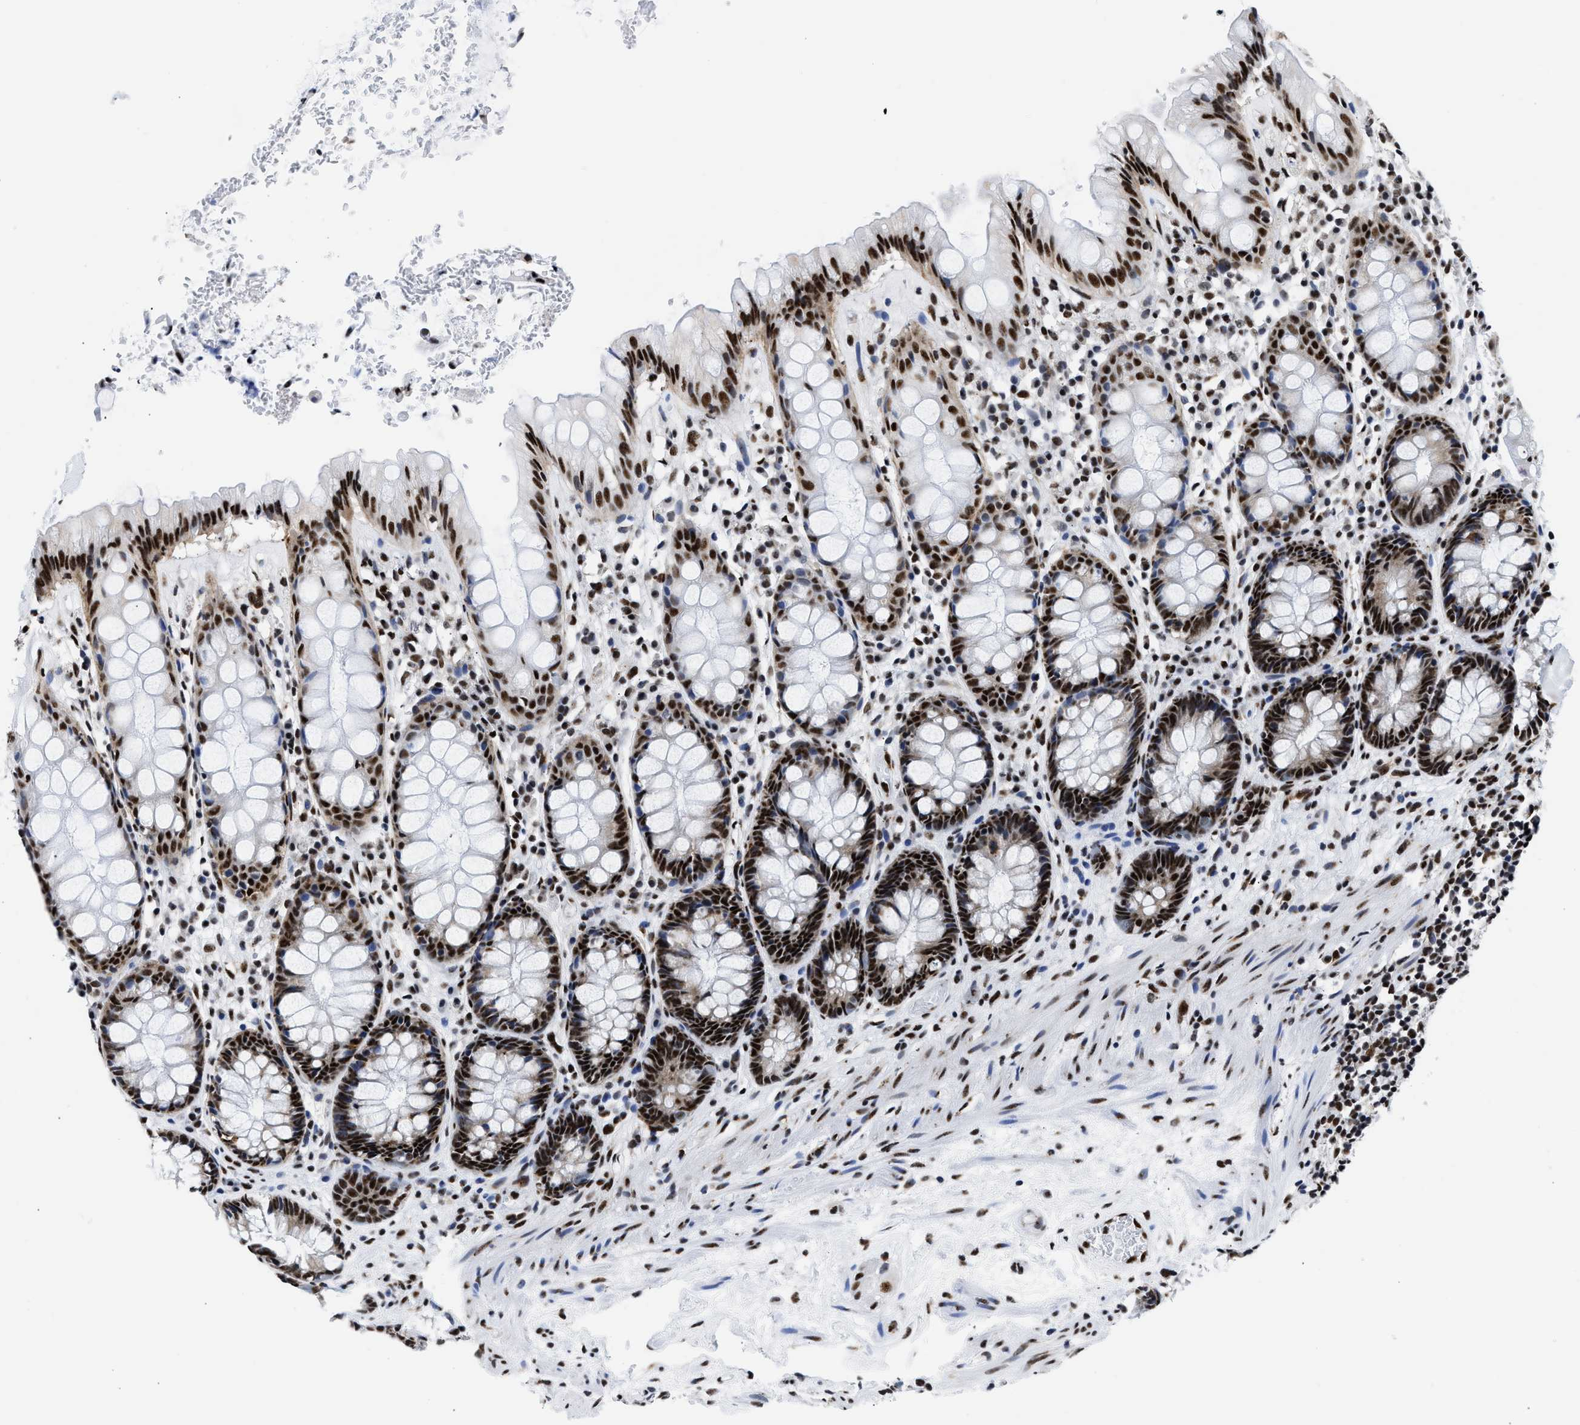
{"staining": {"intensity": "strong", "quantity": ">75%", "location": "nuclear"}, "tissue": "rectum", "cell_type": "Glandular cells", "image_type": "normal", "snomed": [{"axis": "morphology", "description": "Normal tissue, NOS"}, {"axis": "topography", "description": "Rectum"}], "caption": "A photomicrograph of rectum stained for a protein demonstrates strong nuclear brown staining in glandular cells. The staining was performed using DAB to visualize the protein expression in brown, while the nuclei were stained in blue with hematoxylin (Magnification: 20x).", "gene": "RBM8A", "patient": {"sex": "male", "age": 64}}